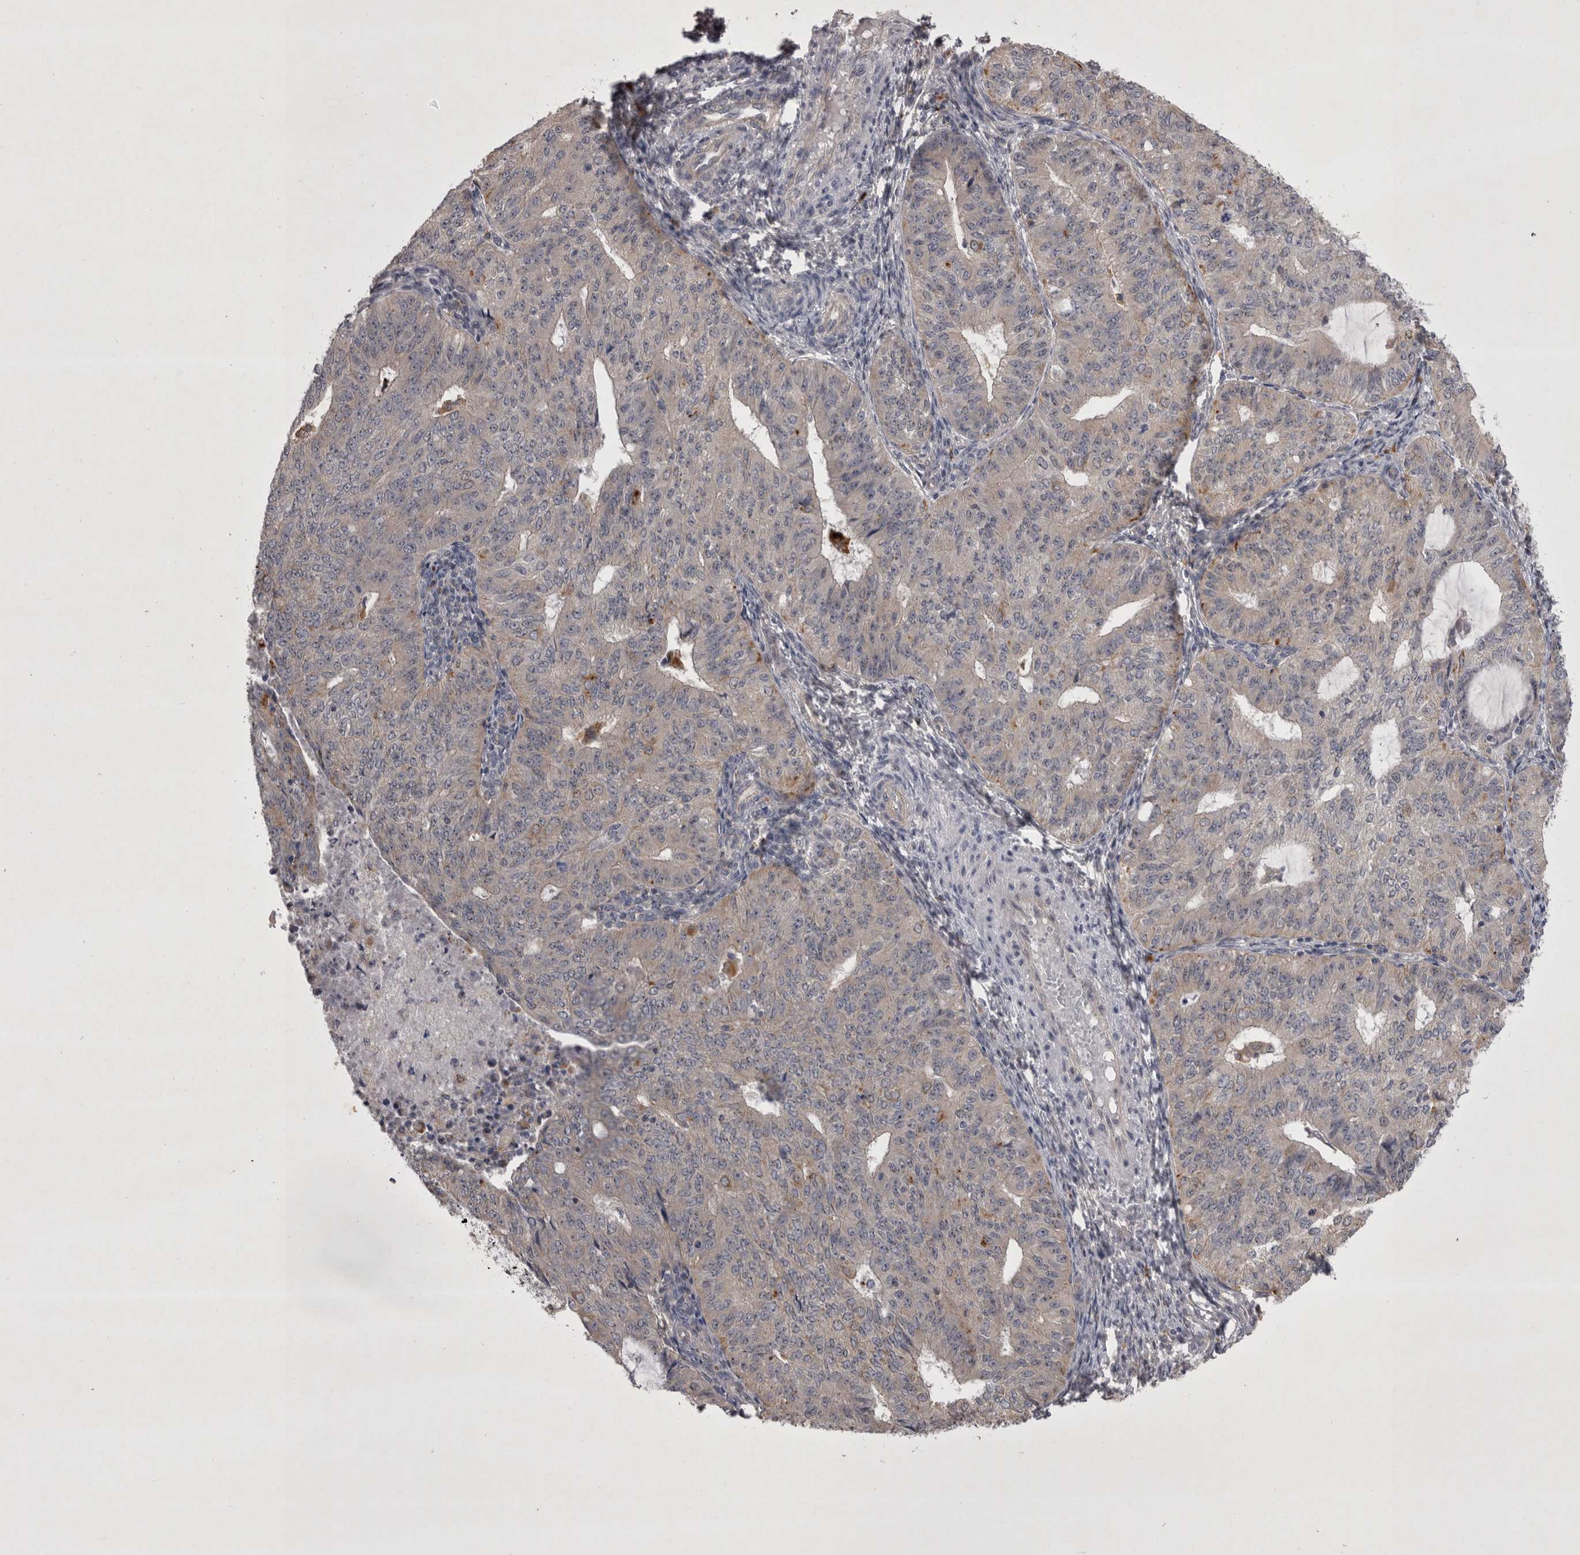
{"staining": {"intensity": "negative", "quantity": "none", "location": "none"}, "tissue": "endometrial cancer", "cell_type": "Tumor cells", "image_type": "cancer", "snomed": [{"axis": "morphology", "description": "Adenocarcinoma, NOS"}, {"axis": "topography", "description": "Endometrium"}], "caption": "This image is of adenocarcinoma (endometrial) stained with immunohistochemistry to label a protein in brown with the nuclei are counter-stained blue. There is no positivity in tumor cells.", "gene": "CTBS", "patient": {"sex": "female", "age": 32}}